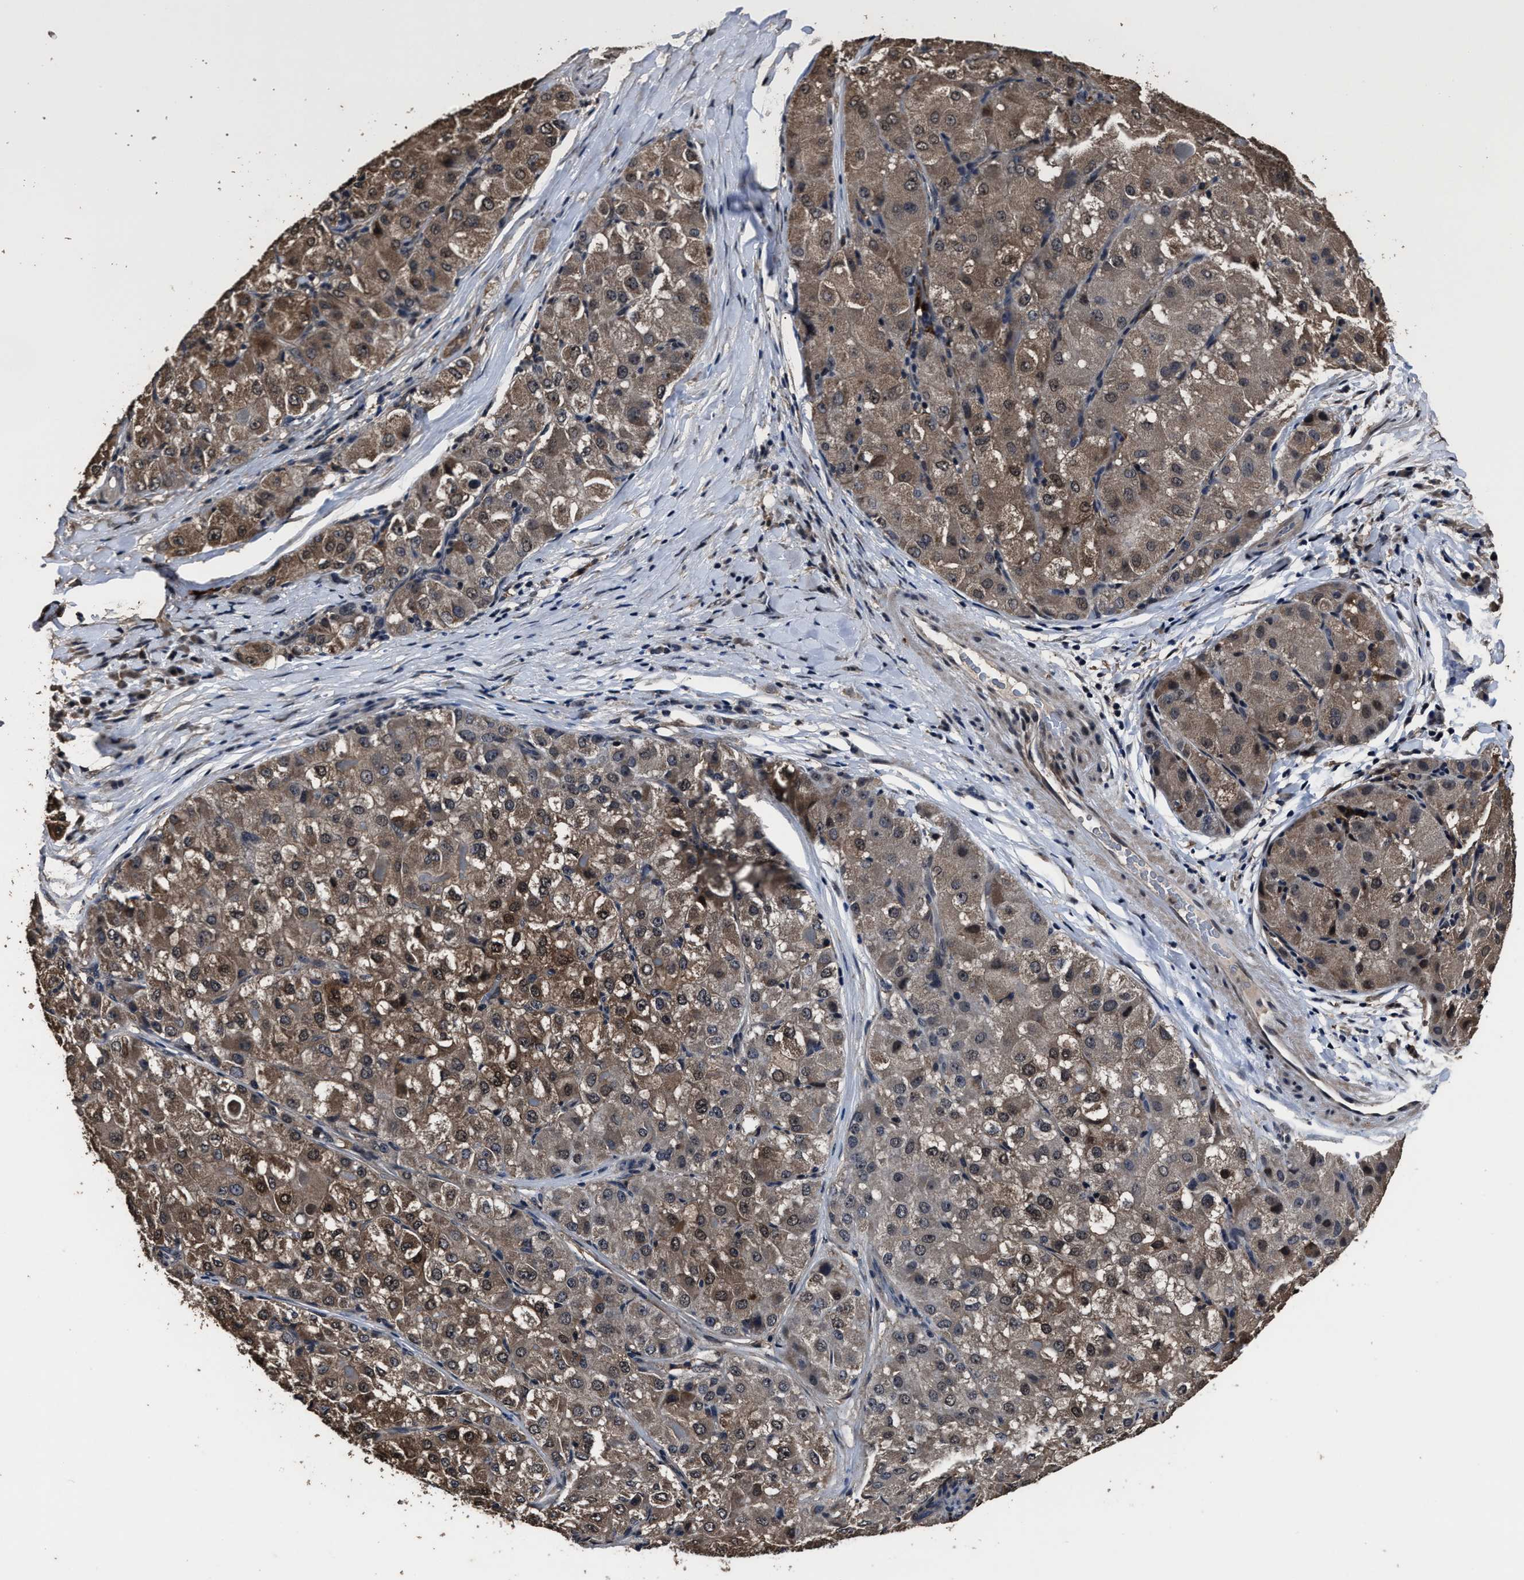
{"staining": {"intensity": "strong", "quantity": "25%-75%", "location": "cytoplasmic/membranous"}, "tissue": "liver cancer", "cell_type": "Tumor cells", "image_type": "cancer", "snomed": [{"axis": "morphology", "description": "Carcinoma, Hepatocellular, NOS"}, {"axis": "topography", "description": "Liver"}], "caption": "An image of human liver cancer stained for a protein shows strong cytoplasmic/membranous brown staining in tumor cells. The staining is performed using DAB brown chromogen to label protein expression. The nuclei are counter-stained blue using hematoxylin.", "gene": "RSBN1L", "patient": {"sex": "male", "age": 80}}